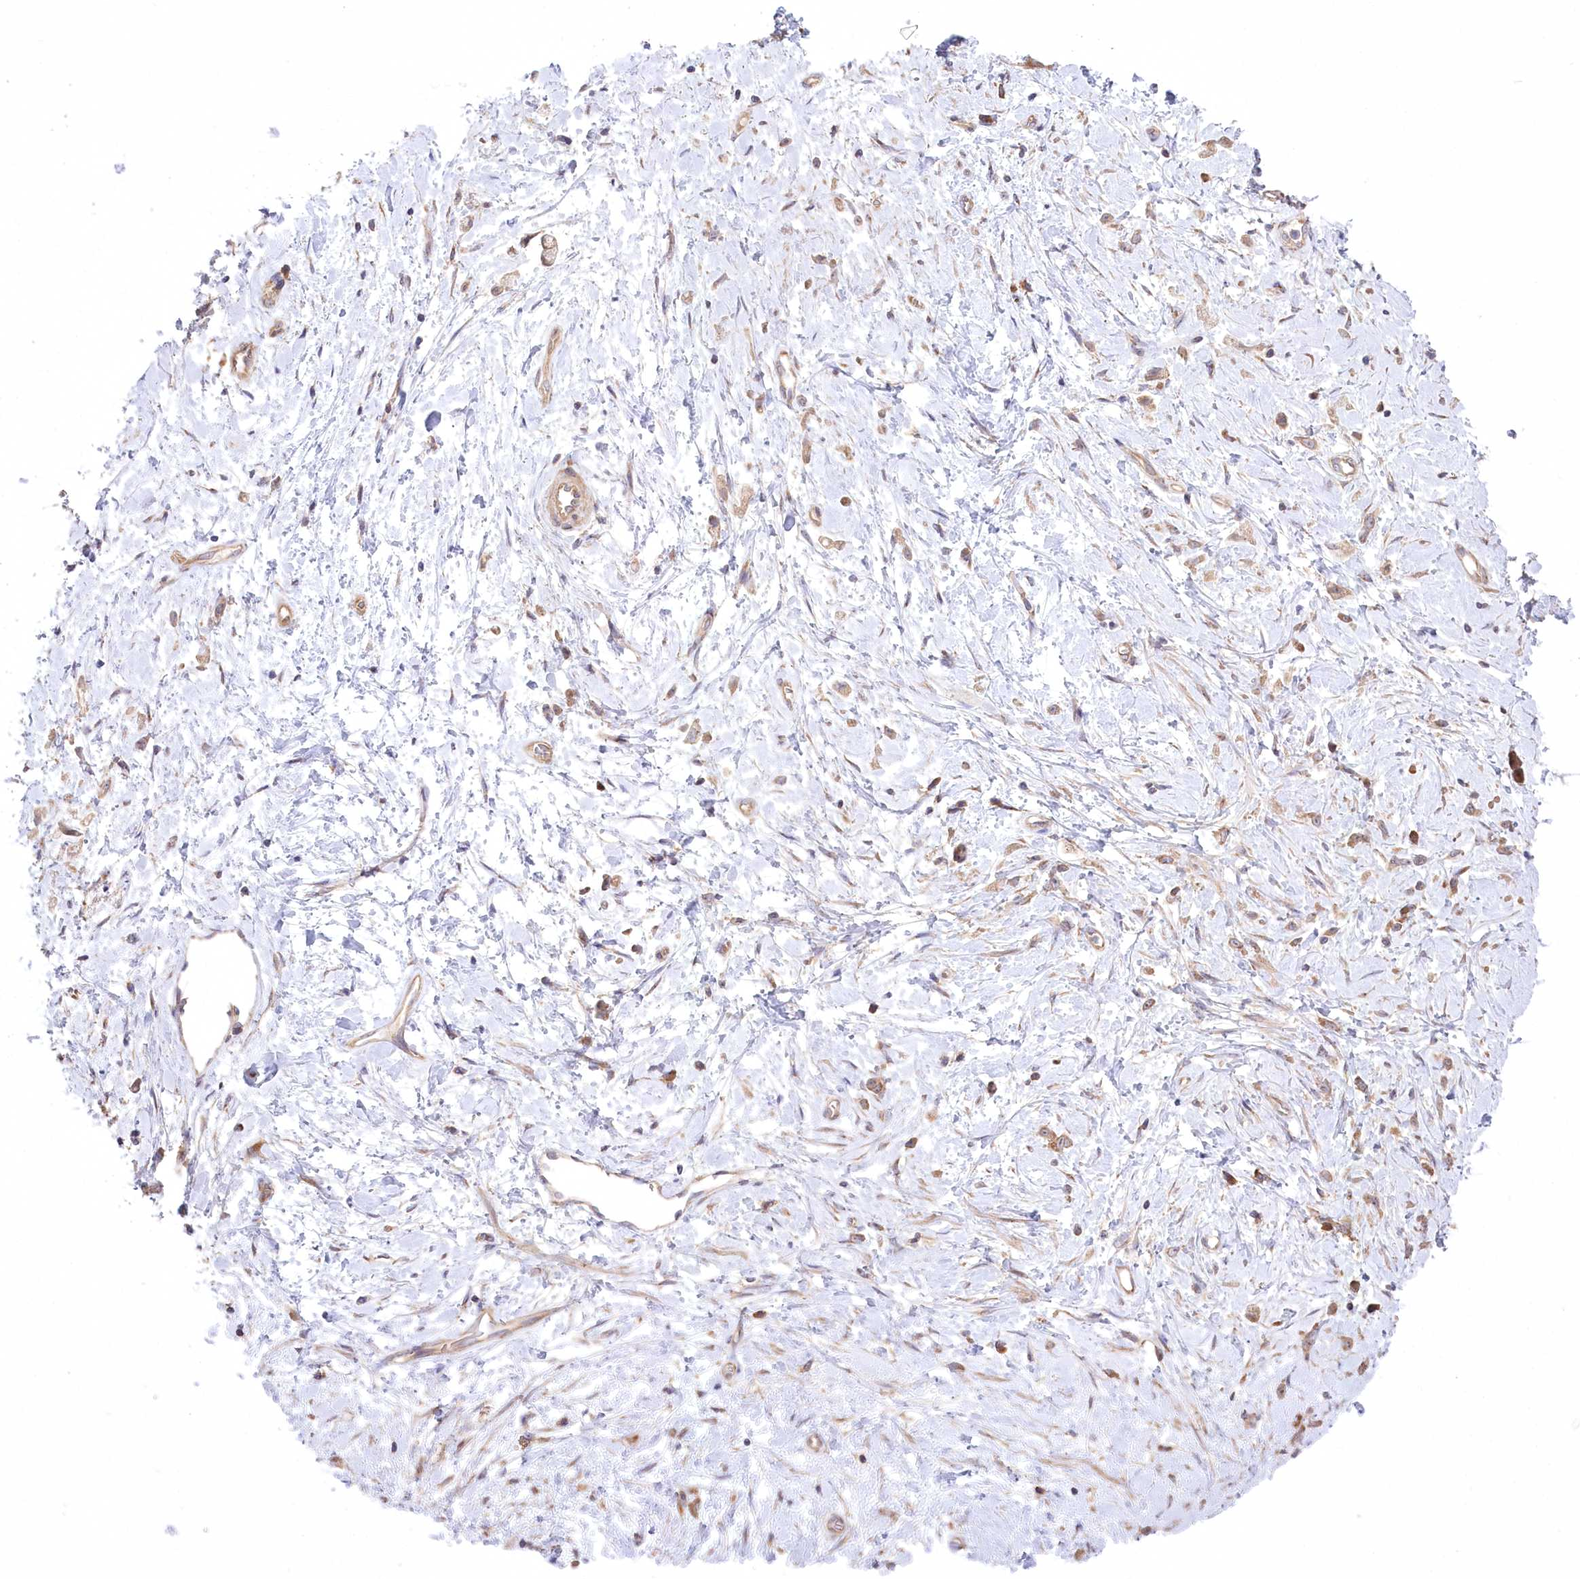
{"staining": {"intensity": "moderate", "quantity": "25%-75%", "location": "cytoplasmic/membranous"}, "tissue": "stomach cancer", "cell_type": "Tumor cells", "image_type": "cancer", "snomed": [{"axis": "morphology", "description": "Adenocarcinoma, NOS"}, {"axis": "topography", "description": "Stomach"}], "caption": "This micrograph reveals stomach adenocarcinoma stained with immunohistochemistry (IHC) to label a protein in brown. The cytoplasmic/membranous of tumor cells show moderate positivity for the protein. Nuclei are counter-stained blue.", "gene": "PRSS53", "patient": {"sex": "female", "age": 60}}